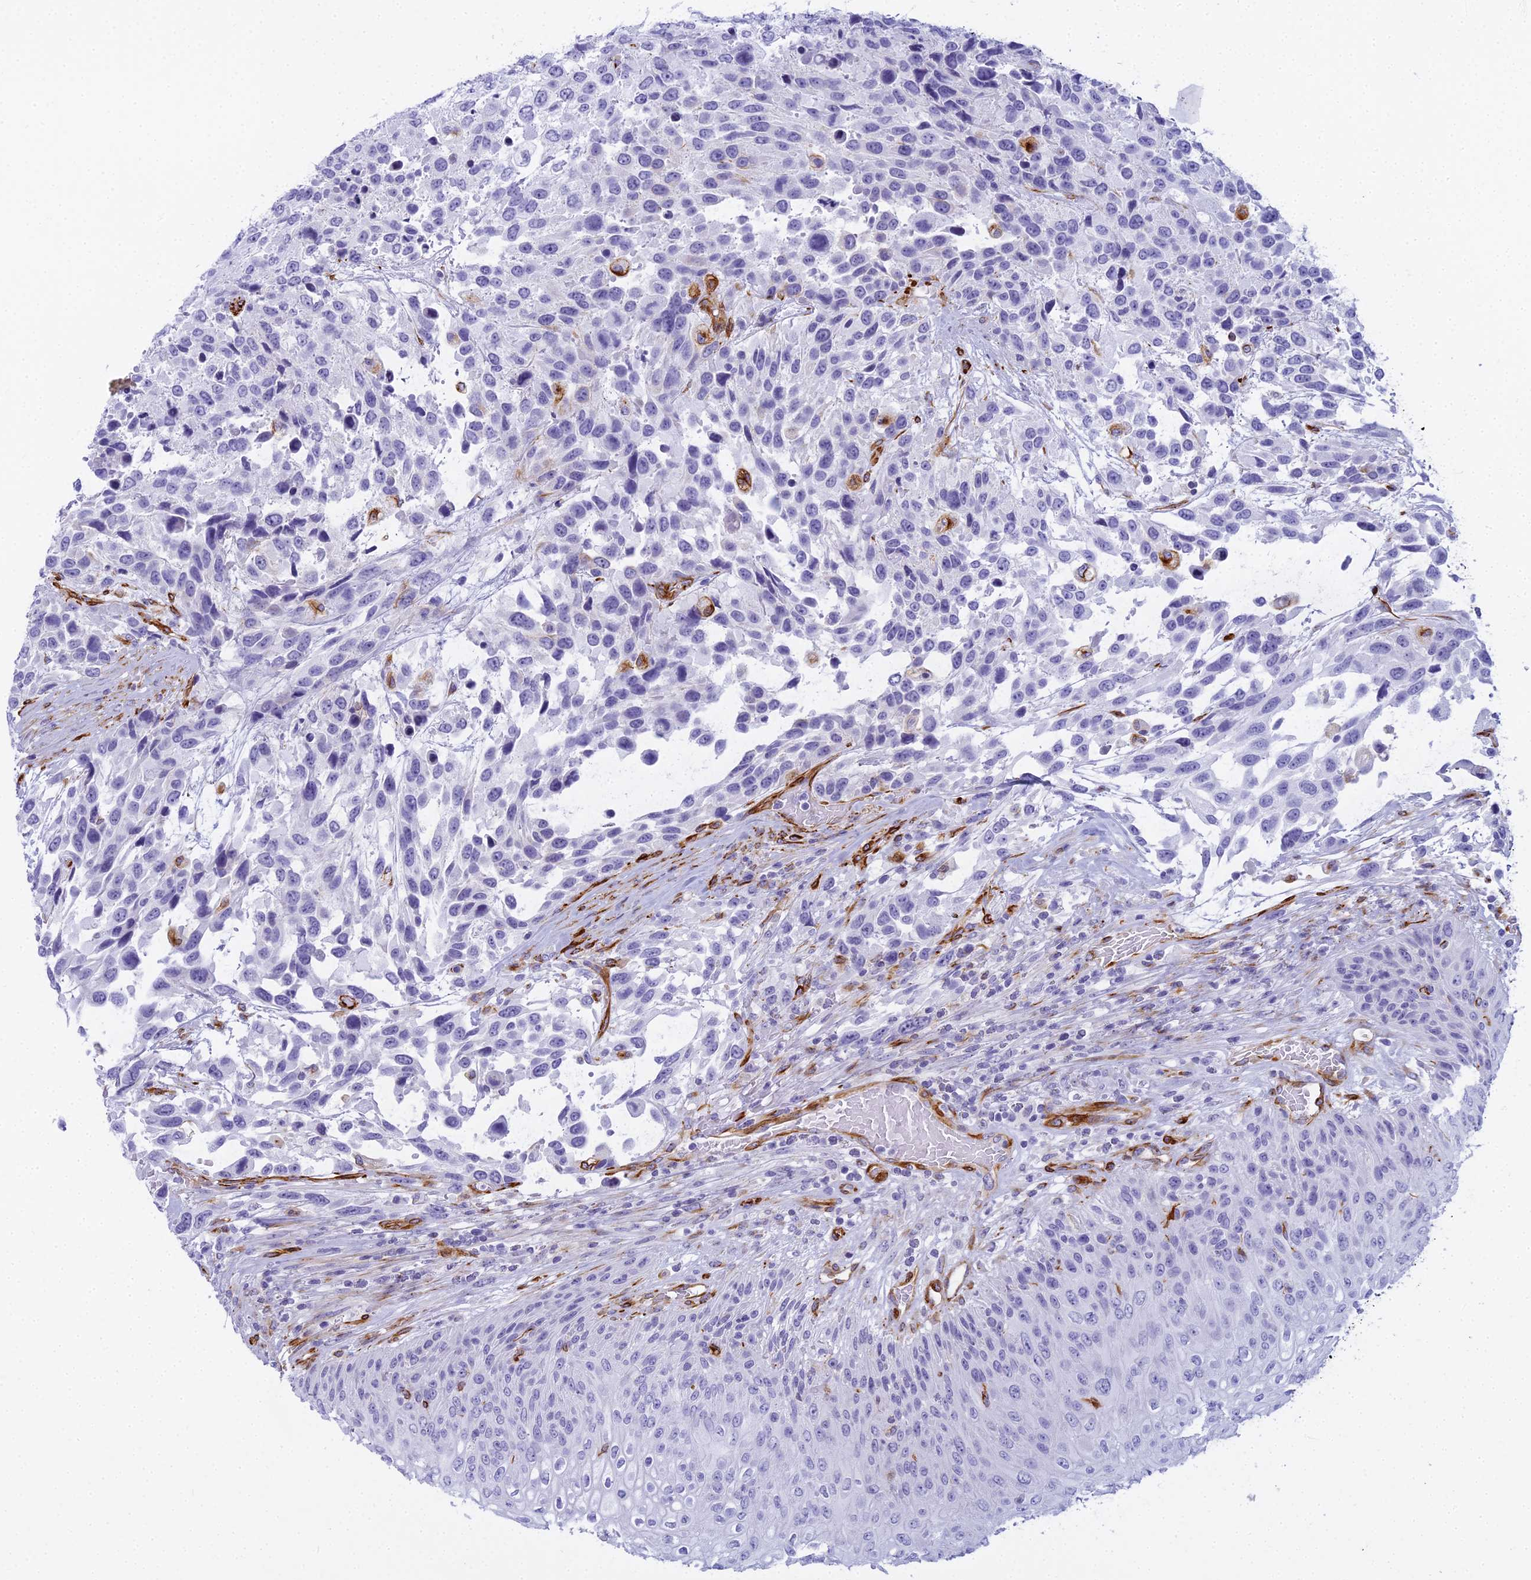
{"staining": {"intensity": "negative", "quantity": "none", "location": "none"}, "tissue": "urothelial cancer", "cell_type": "Tumor cells", "image_type": "cancer", "snomed": [{"axis": "morphology", "description": "Urothelial carcinoma, High grade"}, {"axis": "topography", "description": "Urinary bladder"}], "caption": "DAB (3,3'-diaminobenzidine) immunohistochemical staining of human urothelial cancer demonstrates no significant positivity in tumor cells.", "gene": "EVI2A", "patient": {"sex": "female", "age": 70}}